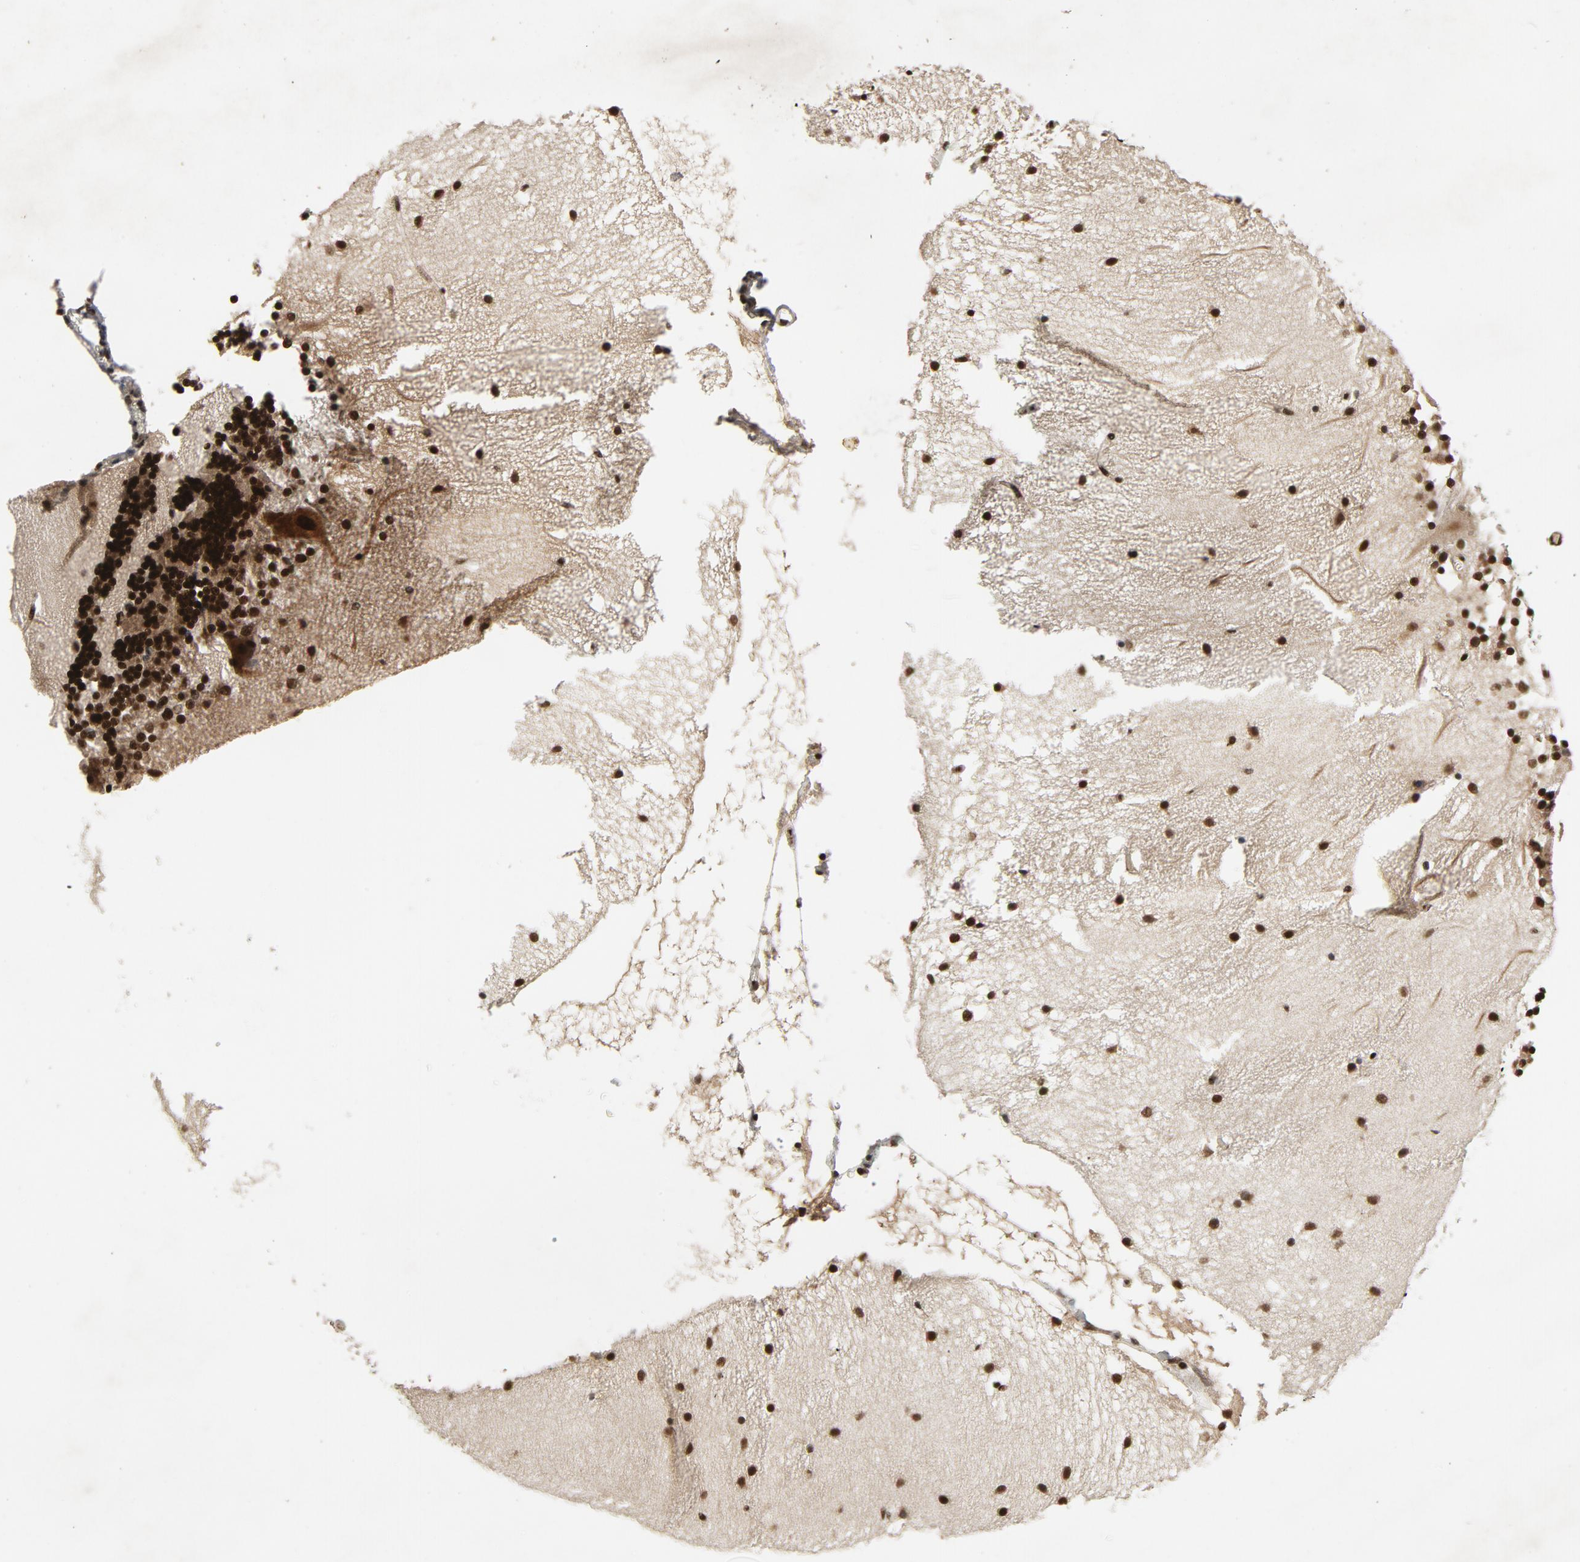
{"staining": {"intensity": "strong", "quantity": ">75%", "location": "nuclear"}, "tissue": "cerebellum", "cell_type": "Cells in granular layer", "image_type": "normal", "snomed": [{"axis": "morphology", "description": "Normal tissue, NOS"}, {"axis": "topography", "description": "Cerebellum"}], "caption": "Cerebellum stained with DAB (3,3'-diaminobenzidine) immunohistochemistry demonstrates high levels of strong nuclear positivity in approximately >75% of cells in granular layer. The protein is stained brown, and the nuclei are stained in blue (DAB (3,3'-diaminobenzidine) IHC with brightfield microscopy, high magnification).", "gene": "SMARCD1", "patient": {"sex": "female", "age": 54}}